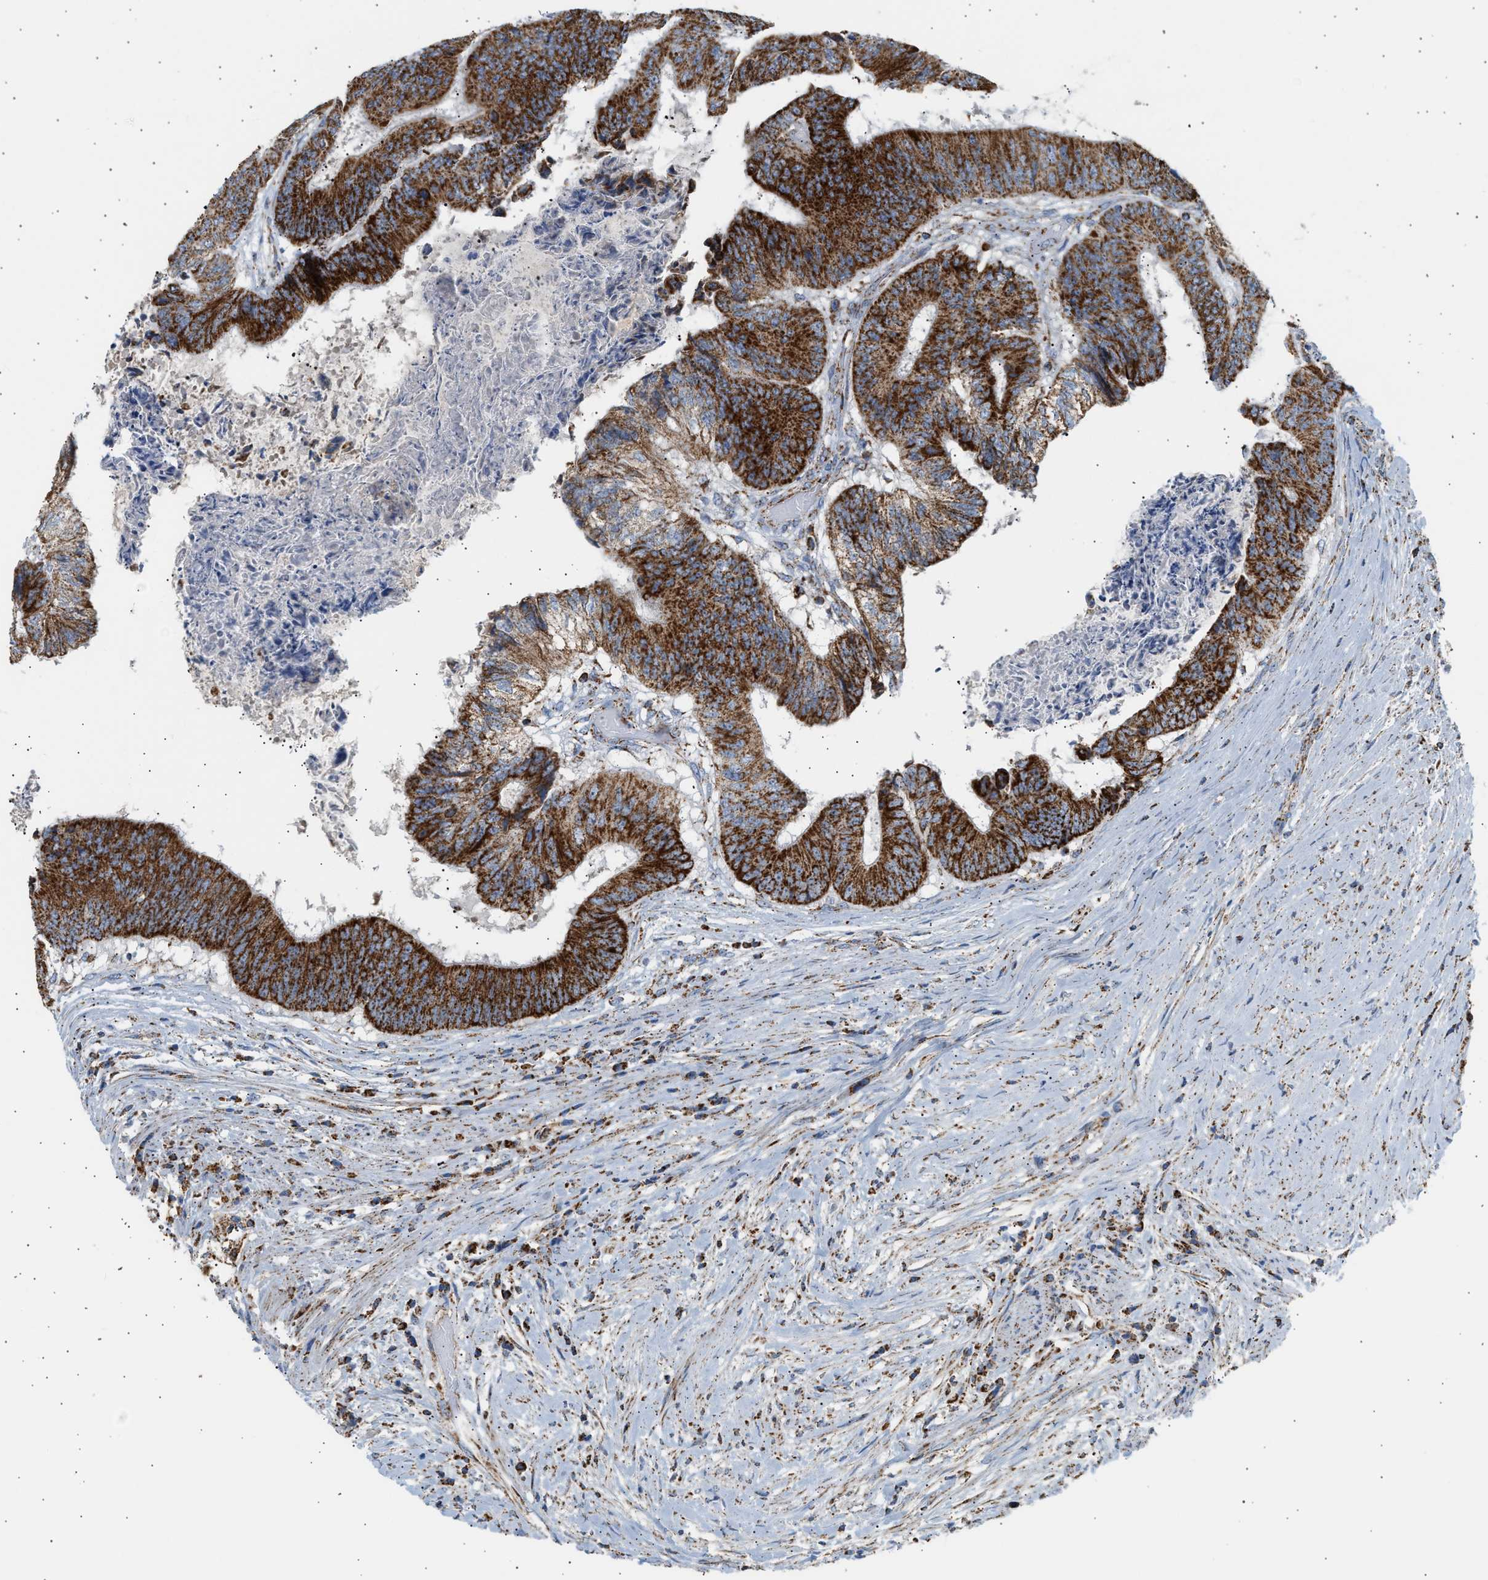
{"staining": {"intensity": "strong", "quantity": ">75%", "location": "cytoplasmic/membranous"}, "tissue": "colorectal cancer", "cell_type": "Tumor cells", "image_type": "cancer", "snomed": [{"axis": "morphology", "description": "Adenocarcinoma, NOS"}, {"axis": "topography", "description": "Rectum"}], "caption": "Colorectal cancer stained with a protein marker demonstrates strong staining in tumor cells.", "gene": "OGDH", "patient": {"sex": "male", "age": 72}}